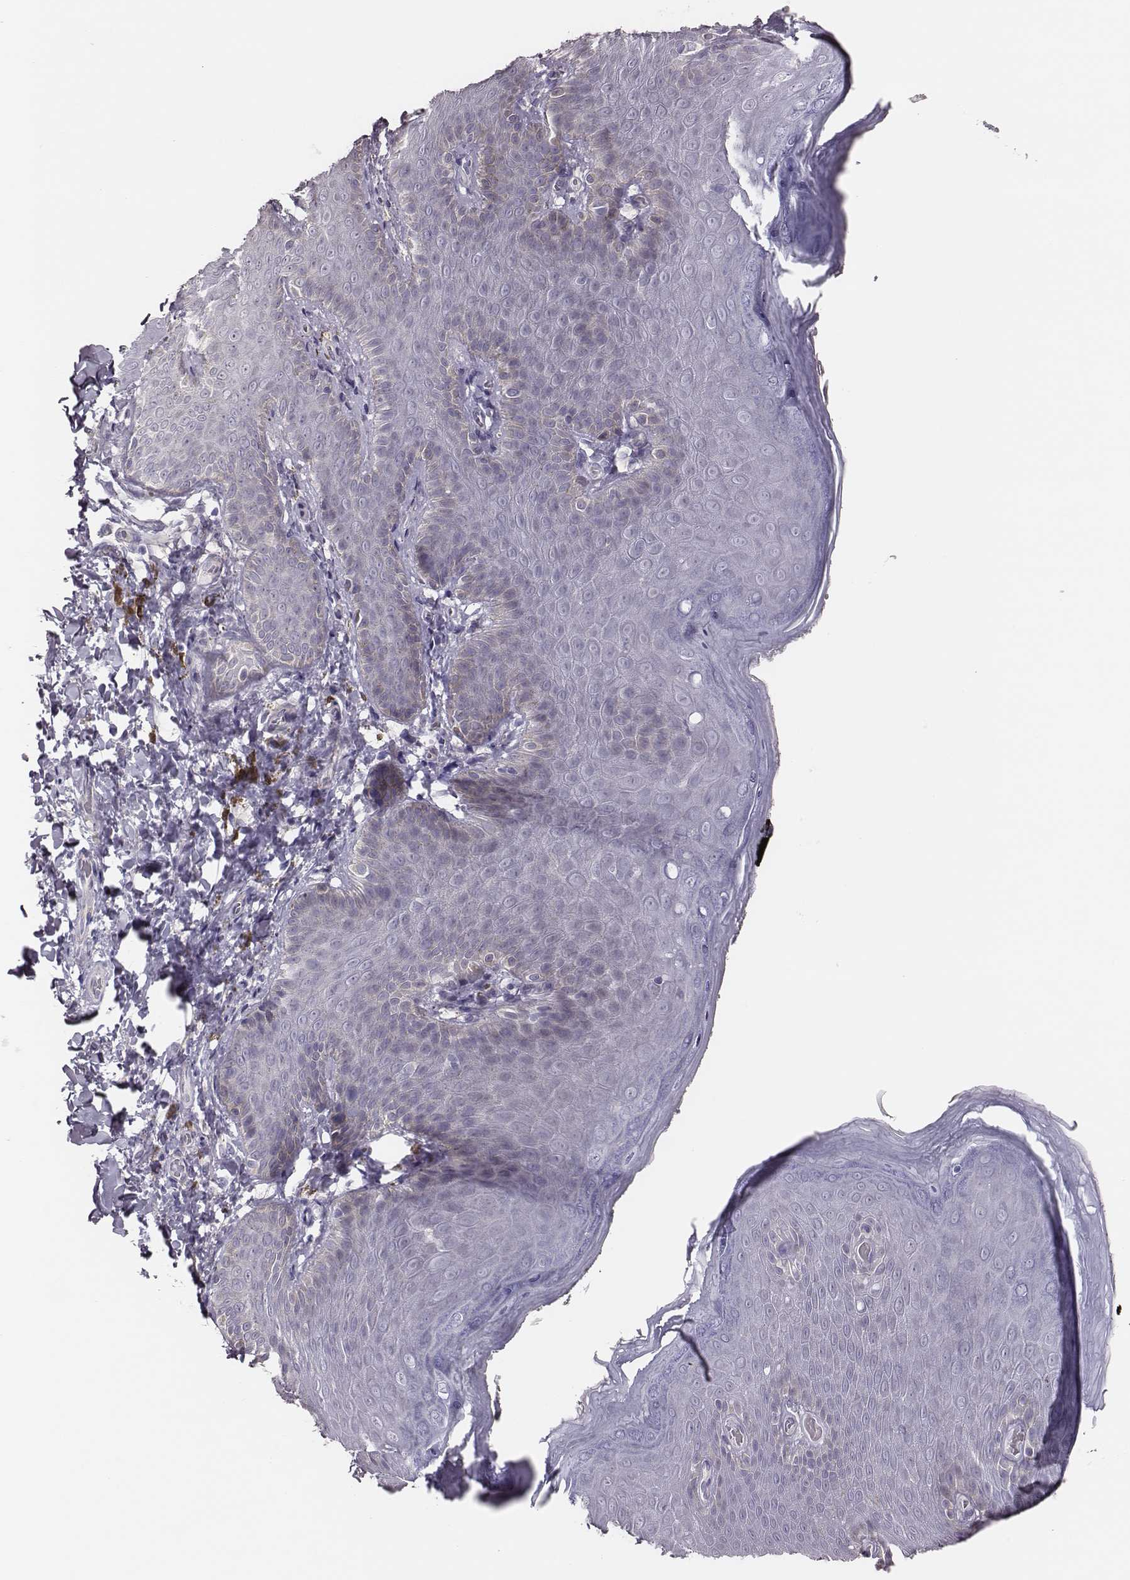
{"staining": {"intensity": "negative", "quantity": "none", "location": "none"}, "tissue": "skin", "cell_type": "Epidermal cells", "image_type": "normal", "snomed": [{"axis": "morphology", "description": "Normal tissue, NOS"}, {"axis": "topography", "description": "Anal"}], "caption": "This is an immunohistochemistry (IHC) image of benign skin. There is no expression in epidermal cells.", "gene": "SCML2", "patient": {"sex": "male", "age": 53}}